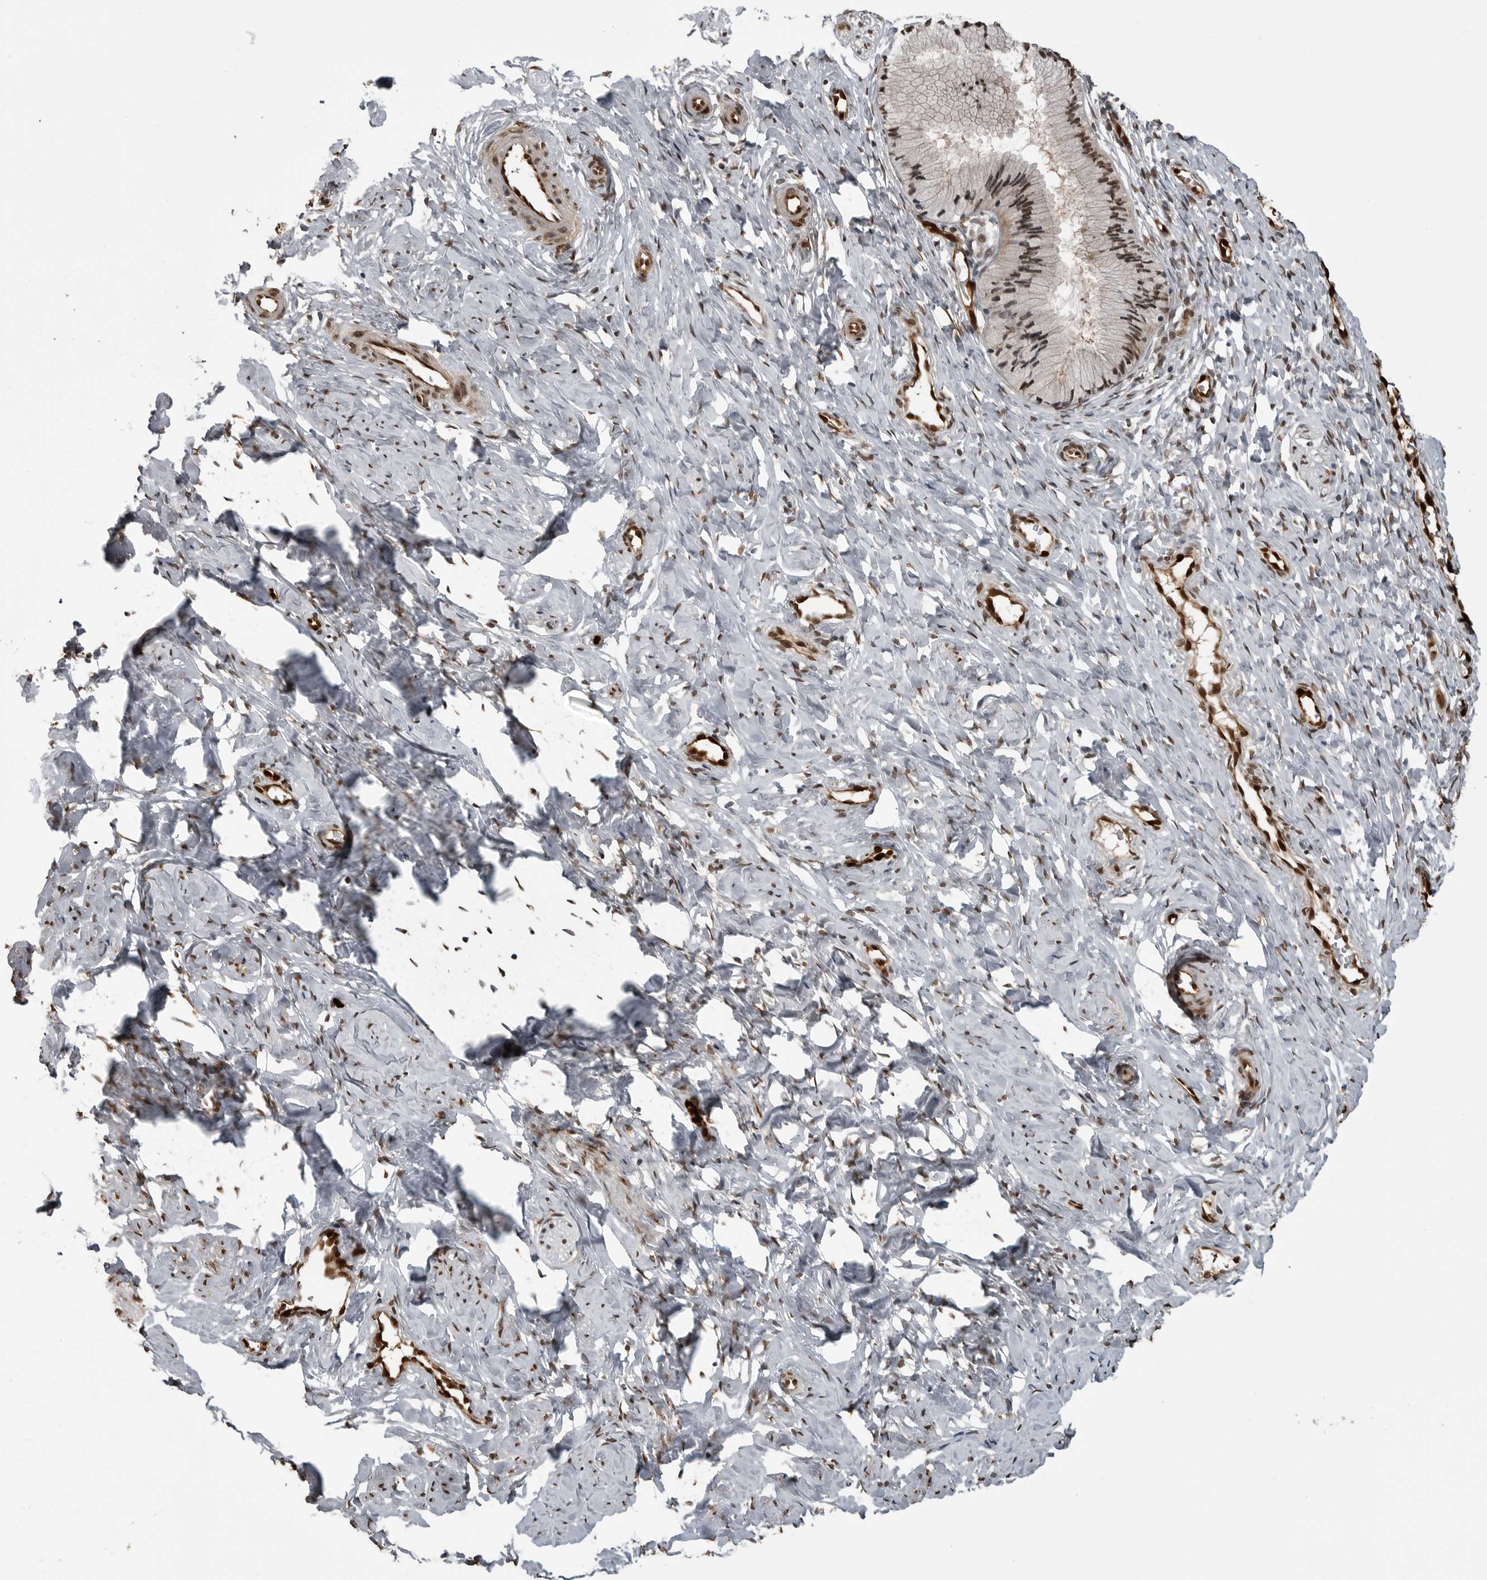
{"staining": {"intensity": "moderate", "quantity": ">75%", "location": "nuclear"}, "tissue": "cervix", "cell_type": "Glandular cells", "image_type": "normal", "snomed": [{"axis": "morphology", "description": "Normal tissue, NOS"}, {"axis": "topography", "description": "Cervix"}], "caption": "A histopathology image of human cervix stained for a protein reveals moderate nuclear brown staining in glandular cells. (DAB (3,3'-diaminobenzidine) = brown stain, brightfield microscopy at high magnification).", "gene": "SMAD2", "patient": {"sex": "female", "age": 27}}